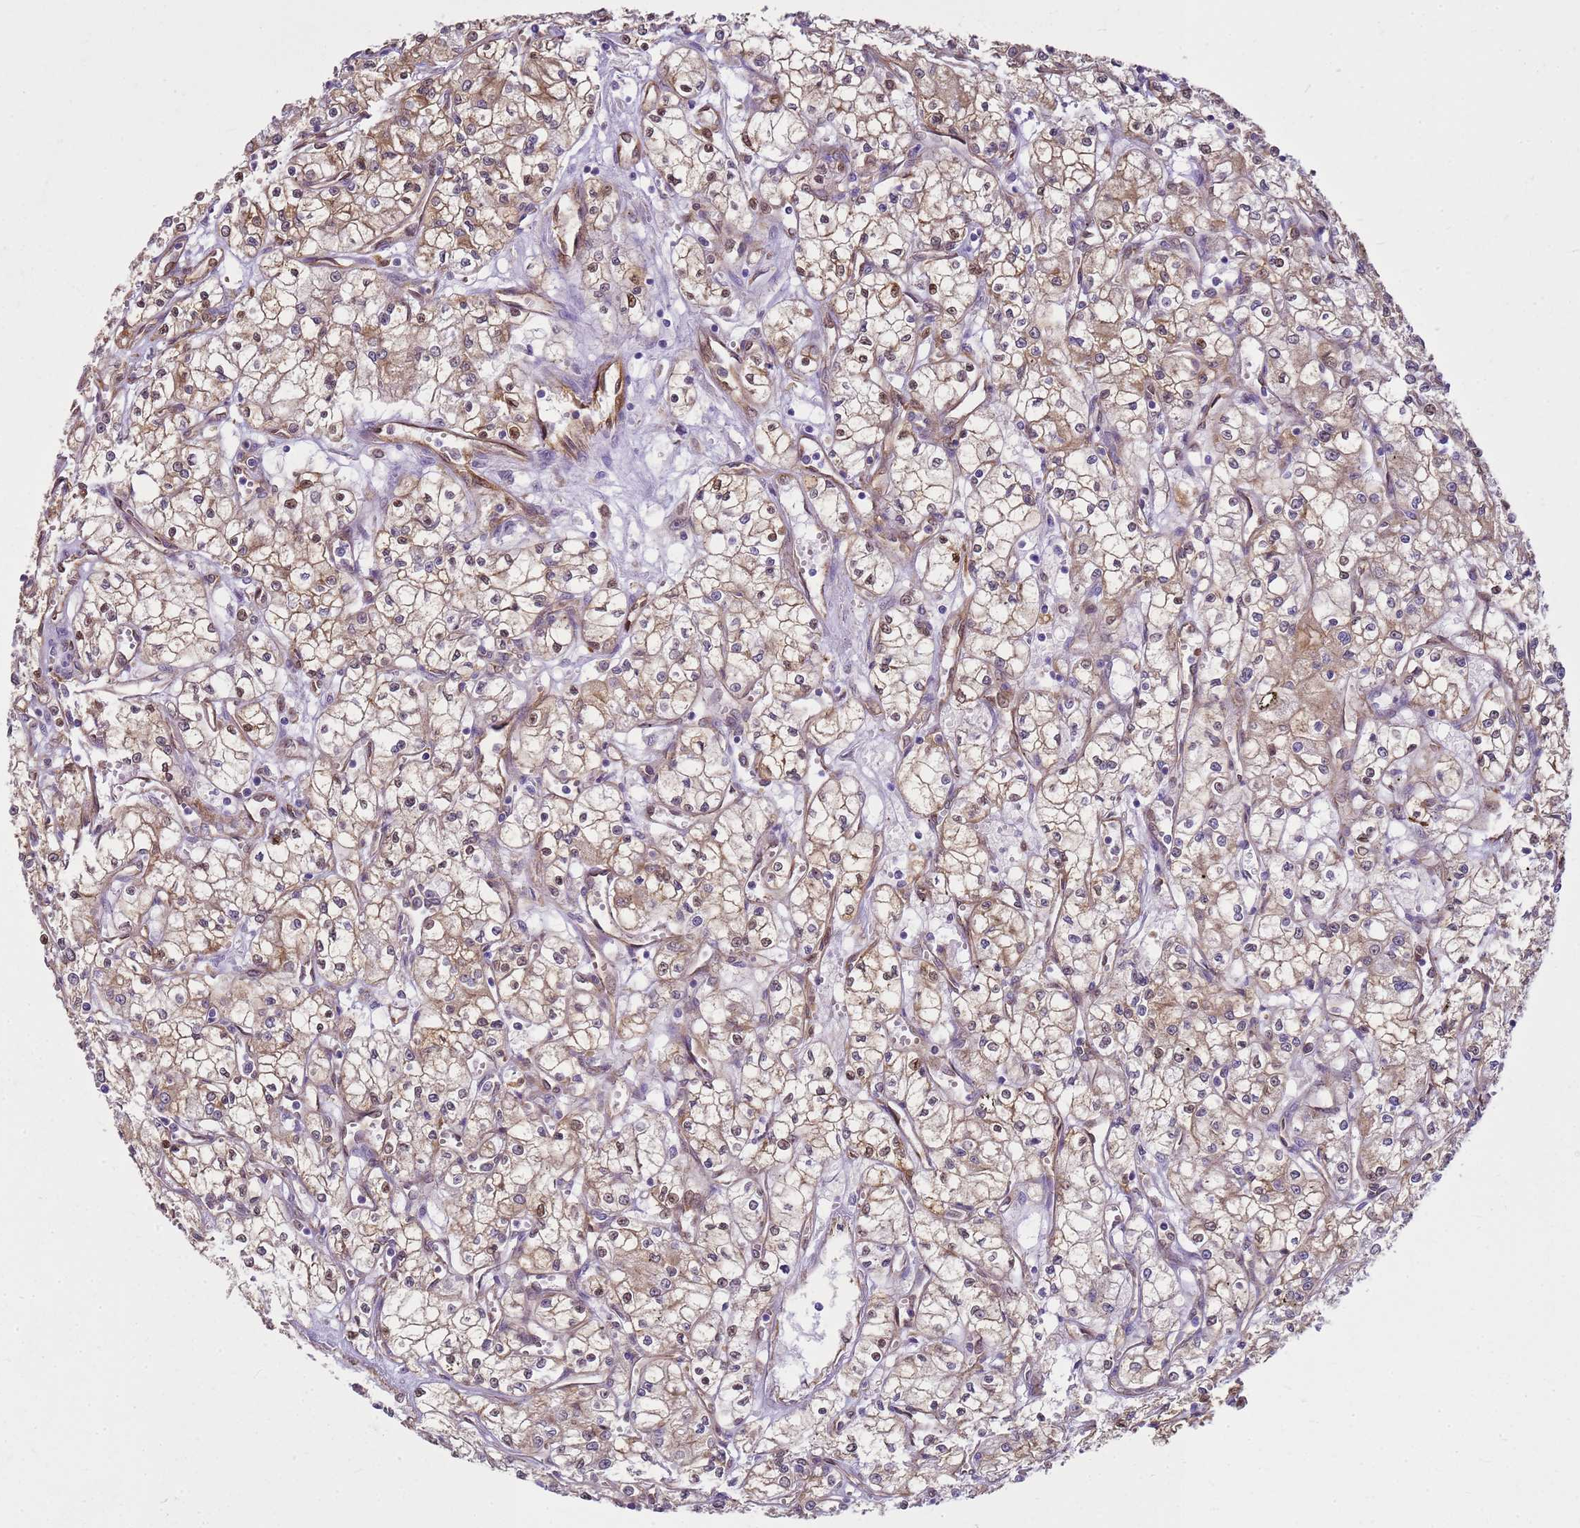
{"staining": {"intensity": "moderate", "quantity": ">75%", "location": "cytoplasmic/membranous"}, "tissue": "renal cancer", "cell_type": "Tumor cells", "image_type": "cancer", "snomed": [{"axis": "morphology", "description": "Adenocarcinoma, NOS"}, {"axis": "topography", "description": "Kidney"}], "caption": "High-magnification brightfield microscopy of renal adenocarcinoma stained with DAB (3,3'-diaminobenzidine) (brown) and counterstained with hematoxylin (blue). tumor cells exhibit moderate cytoplasmic/membranous positivity is appreciated in about>75% of cells. (Stains: DAB in brown, nuclei in blue, Microscopy: brightfield microscopy at high magnification).", "gene": "YWHAE", "patient": {"sex": "male", "age": 59}}